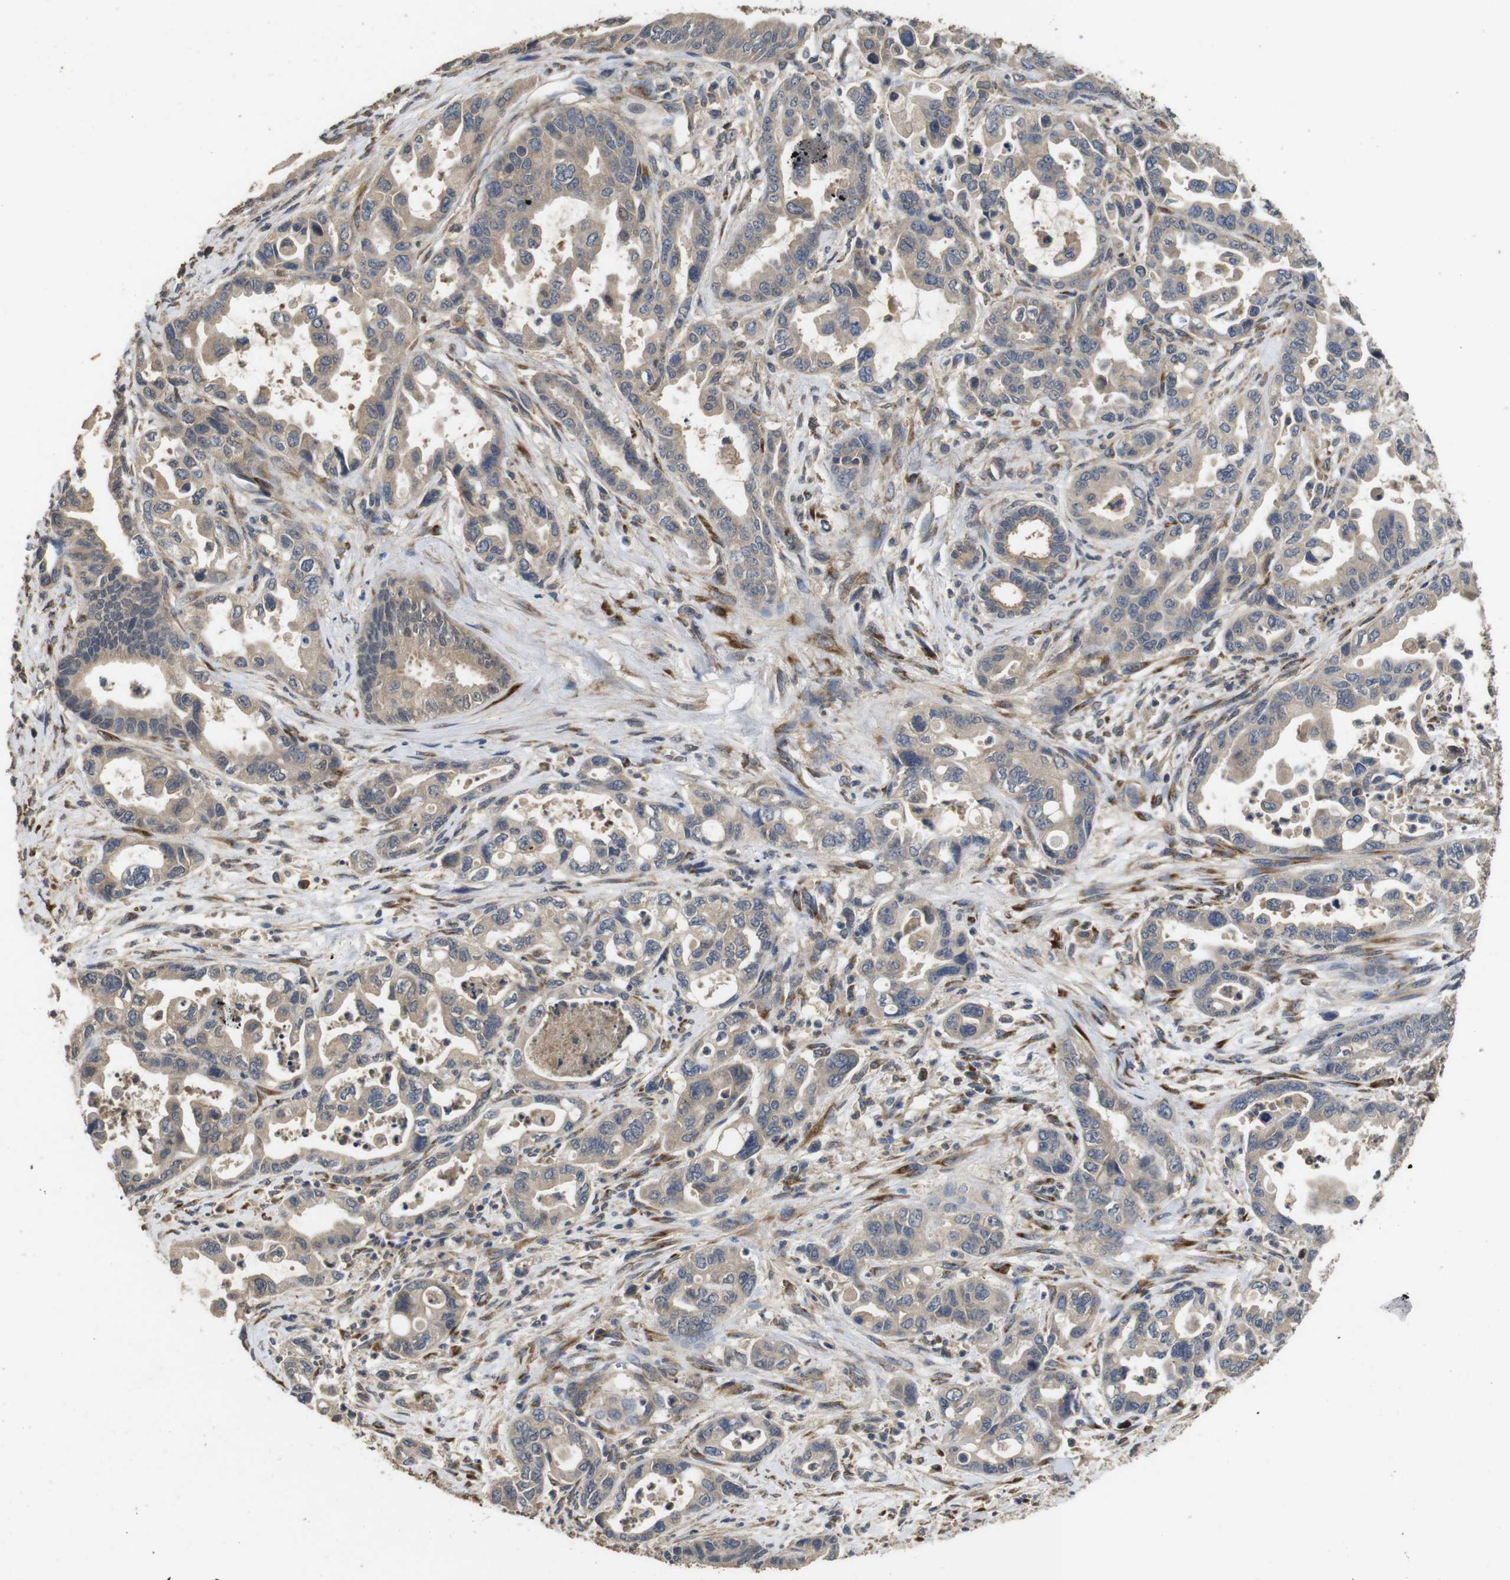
{"staining": {"intensity": "weak", "quantity": ">75%", "location": "cytoplasmic/membranous"}, "tissue": "pancreatic cancer", "cell_type": "Tumor cells", "image_type": "cancer", "snomed": [{"axis": "morphology", "description": "Adenocarcinoma, NOS"}, {"axis": "topography", "description": "Pancreas"}], "caption": "Immunohistochemical staining of human pancreatic cancer reveals low levels of weak cytoplasmic/membranous protein staining in approximately >75% of tumor cells. Nuclei are stained in blue.", "gene": "ARHGAP24", "patient": {"sex": "male", "age": 70}}